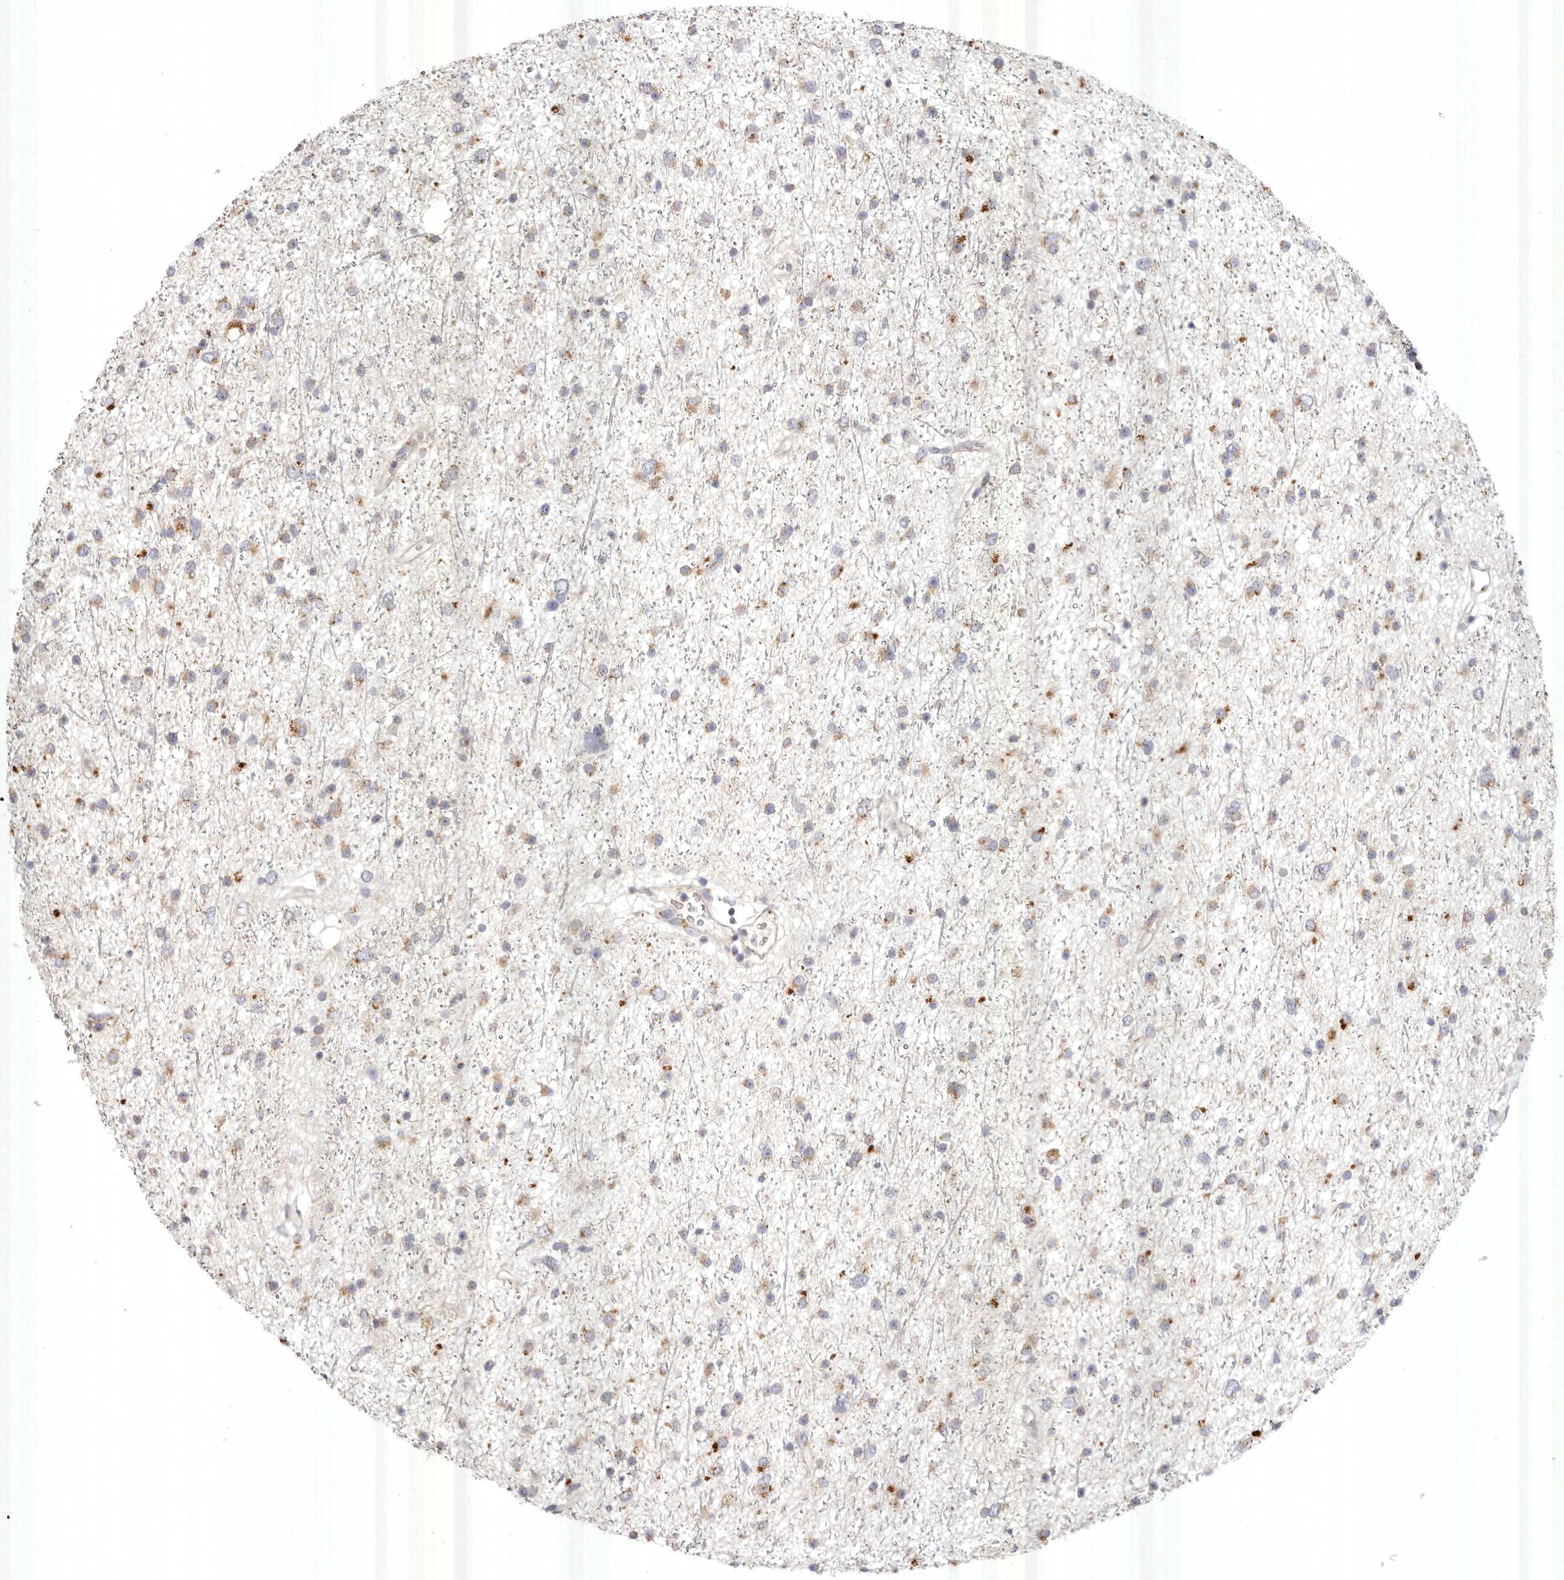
{"staining": {"intensity": "moderate", "quantity": "<25%", "location": "cytoplasmic/membranous"}, "tissue": "glioma", "cell_type": "Tumor cells", "image_type": "cancer", "snomed": [{"axis": "morphology", "description": "Glioma, malignant, Low grade"}, {"axis": "topography", "description": "Cerebral cortex"}], "caption": "Malignant low-grade glioma was stained to show a protein in brown. There is low levels of moderate cytoplasmic/membranous staining in about <25% of tumor cells.", "gene": "USP24", "patient": {"sex": "female", "age": 39}}